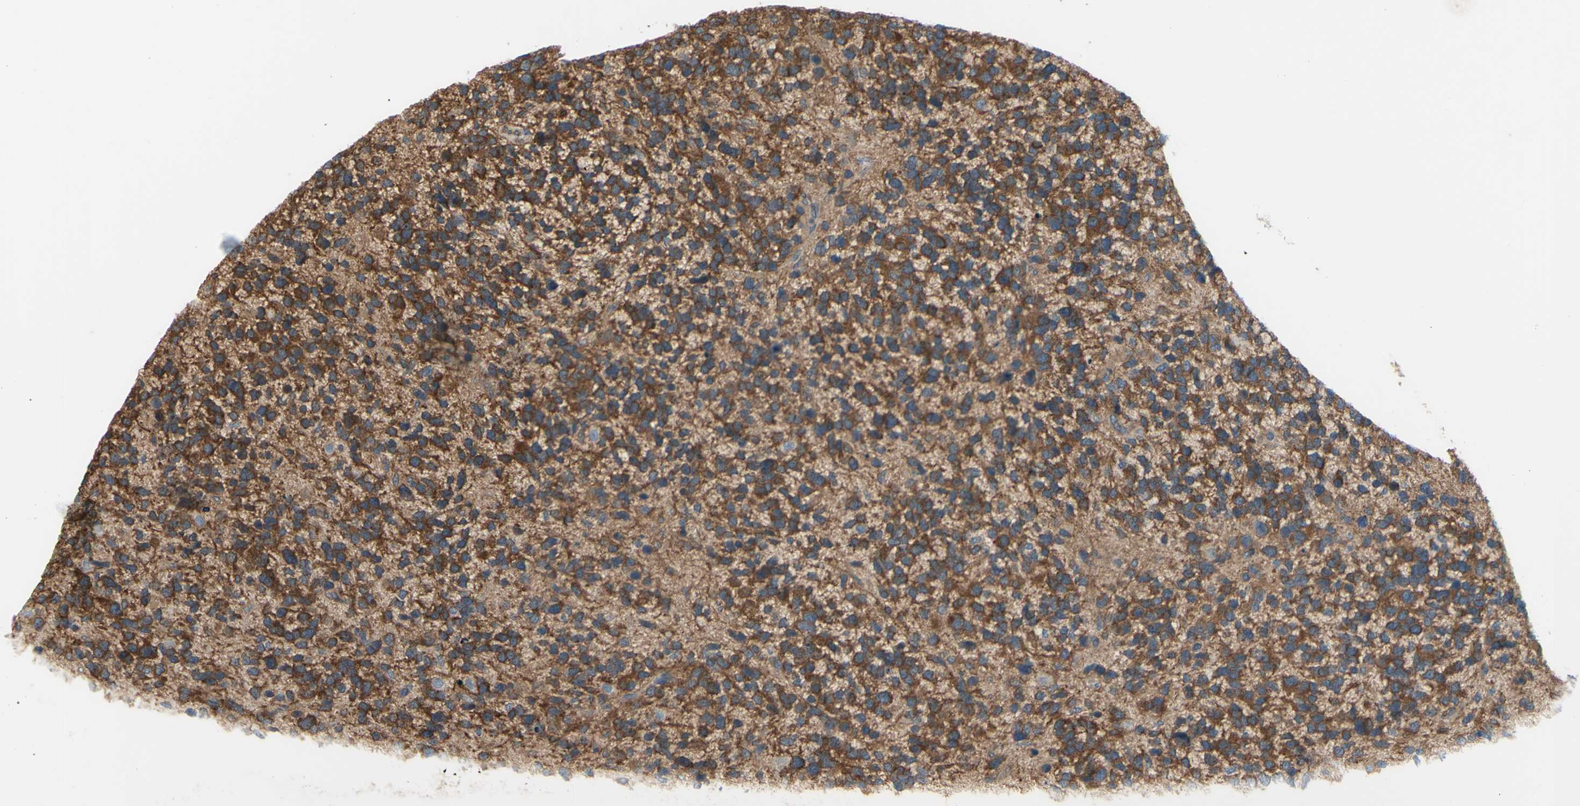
{"staining": {"intensity": "strong", "quantity": ">75%", "location": "cytoplasmic/membranous"}, "tissue": "glioma", "cell_type": "Tumor cells", "image_type": "cancer", "snomed": [{"axis": "morphology", "description": "Glioma, malignant, High grade"}, {"axis": "topography", "description": "Brain"}], "caption": "A high-resolution histopathology image shows immunohistochemistry (IHC) staining of malignant high-grade glioma, which demonstrates strong cytoplasmic/membranous positivity in about >75% of tumor cells.", "gene": "DYNLRB1", "patient": {"sex": "female", "age": 58}}